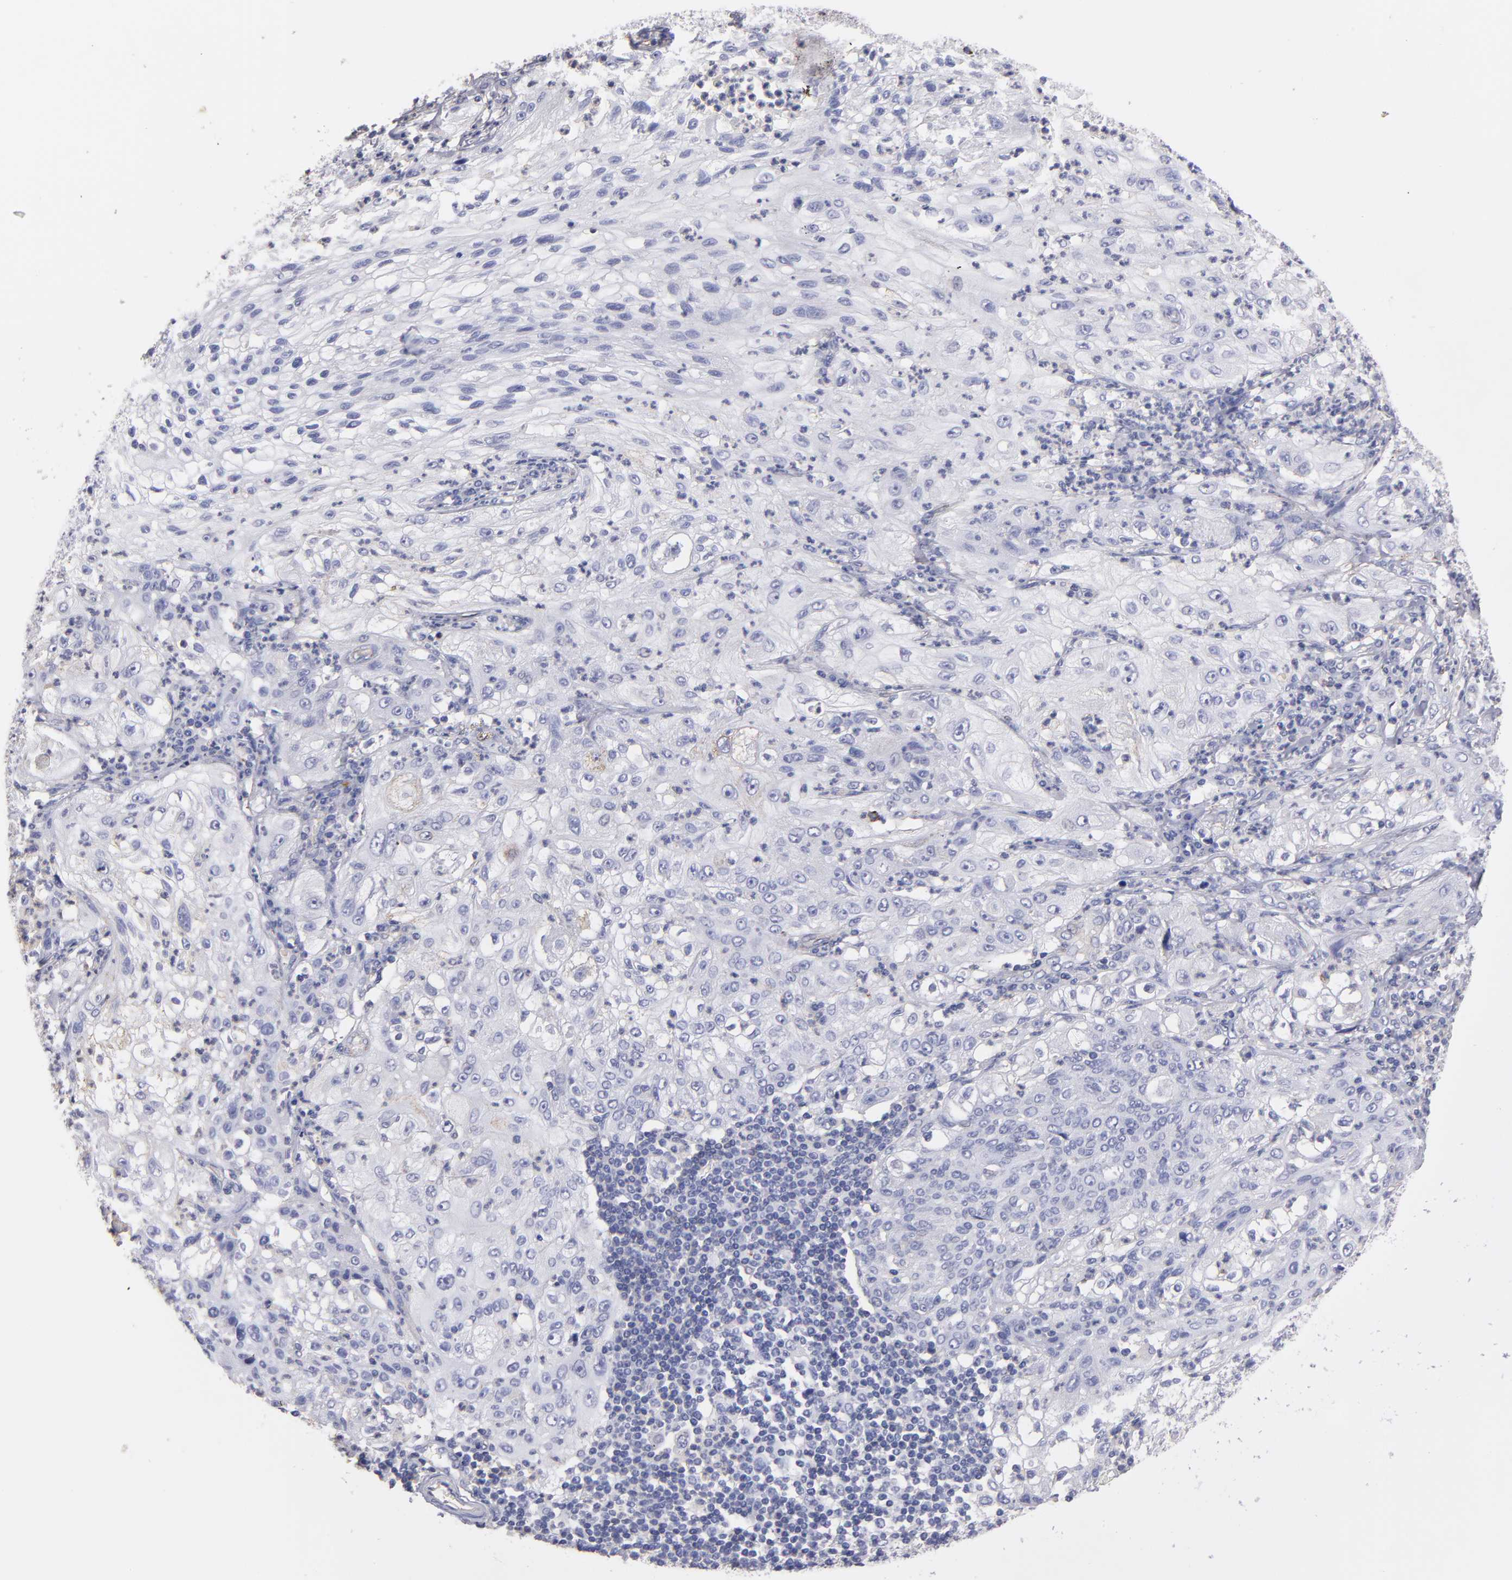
{"staining": {"intensity": "negative", "quantity": "none", "location": "none"}, "tissue": "lung cancer", "cell_type": "Tumor cells", "image_type": "cancer", "snomed": [{"axis": "morphology", "description": "Inflammation, NOS"}, {"axis": "morphology", "description": "Squamous cell carcinoma, NOS"}, {"axis": "topography", "description": "Lymph node"}, {"axis": "topography", "description": "Soft tissue"}, {"axis": "topography", "description": "Lung"}], "caption": "A photomicrograph of human squamous cell carcinoma (lung) is negative for staining in tumor cells. The staining is performed using DAB (3,3'-diaminobenzidine) brown chromogen with nuclei counter-stained in using hematoxylin.", "gene": "ABCB1", "patient": {"sex": "male", "age": 66}}